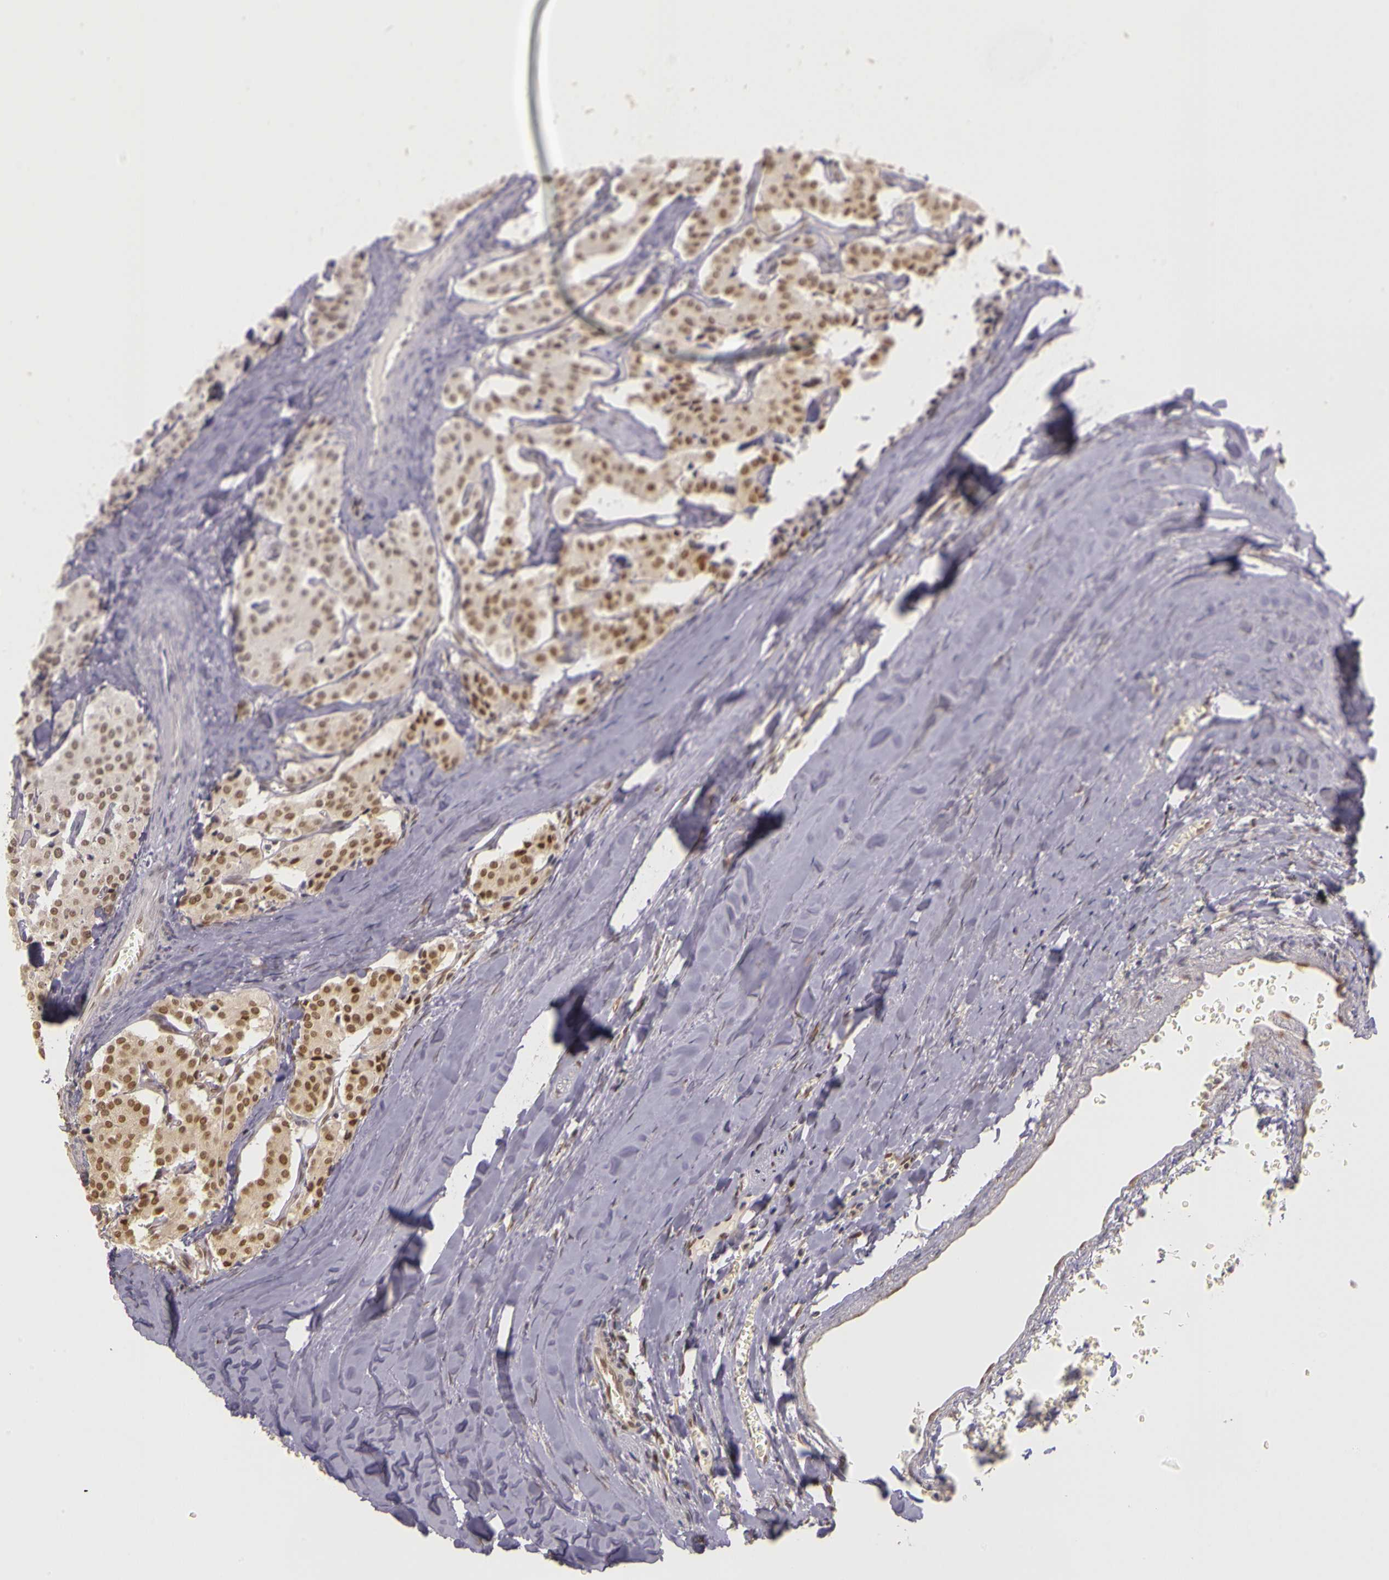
{"staining": {"intensity": "moderate", "quantity": ">75%", "location": "nuclear"}, "tissue": "carcinoid", "cell_type": "Tumor cells", "image_type": "cancer", "snomed": [{"axis": "morphology", "description": "Carcinoid, malignant, NOS"}, {"axis": "topography", "description": "Bronchus"}], "caption": "DAB immunohistochemical staining of carcinoid displays moderate nuclear protein staining in about >75% of tumor cells.", "gene": "WDR13", "patient": {"sex": "male", "age": 55}}